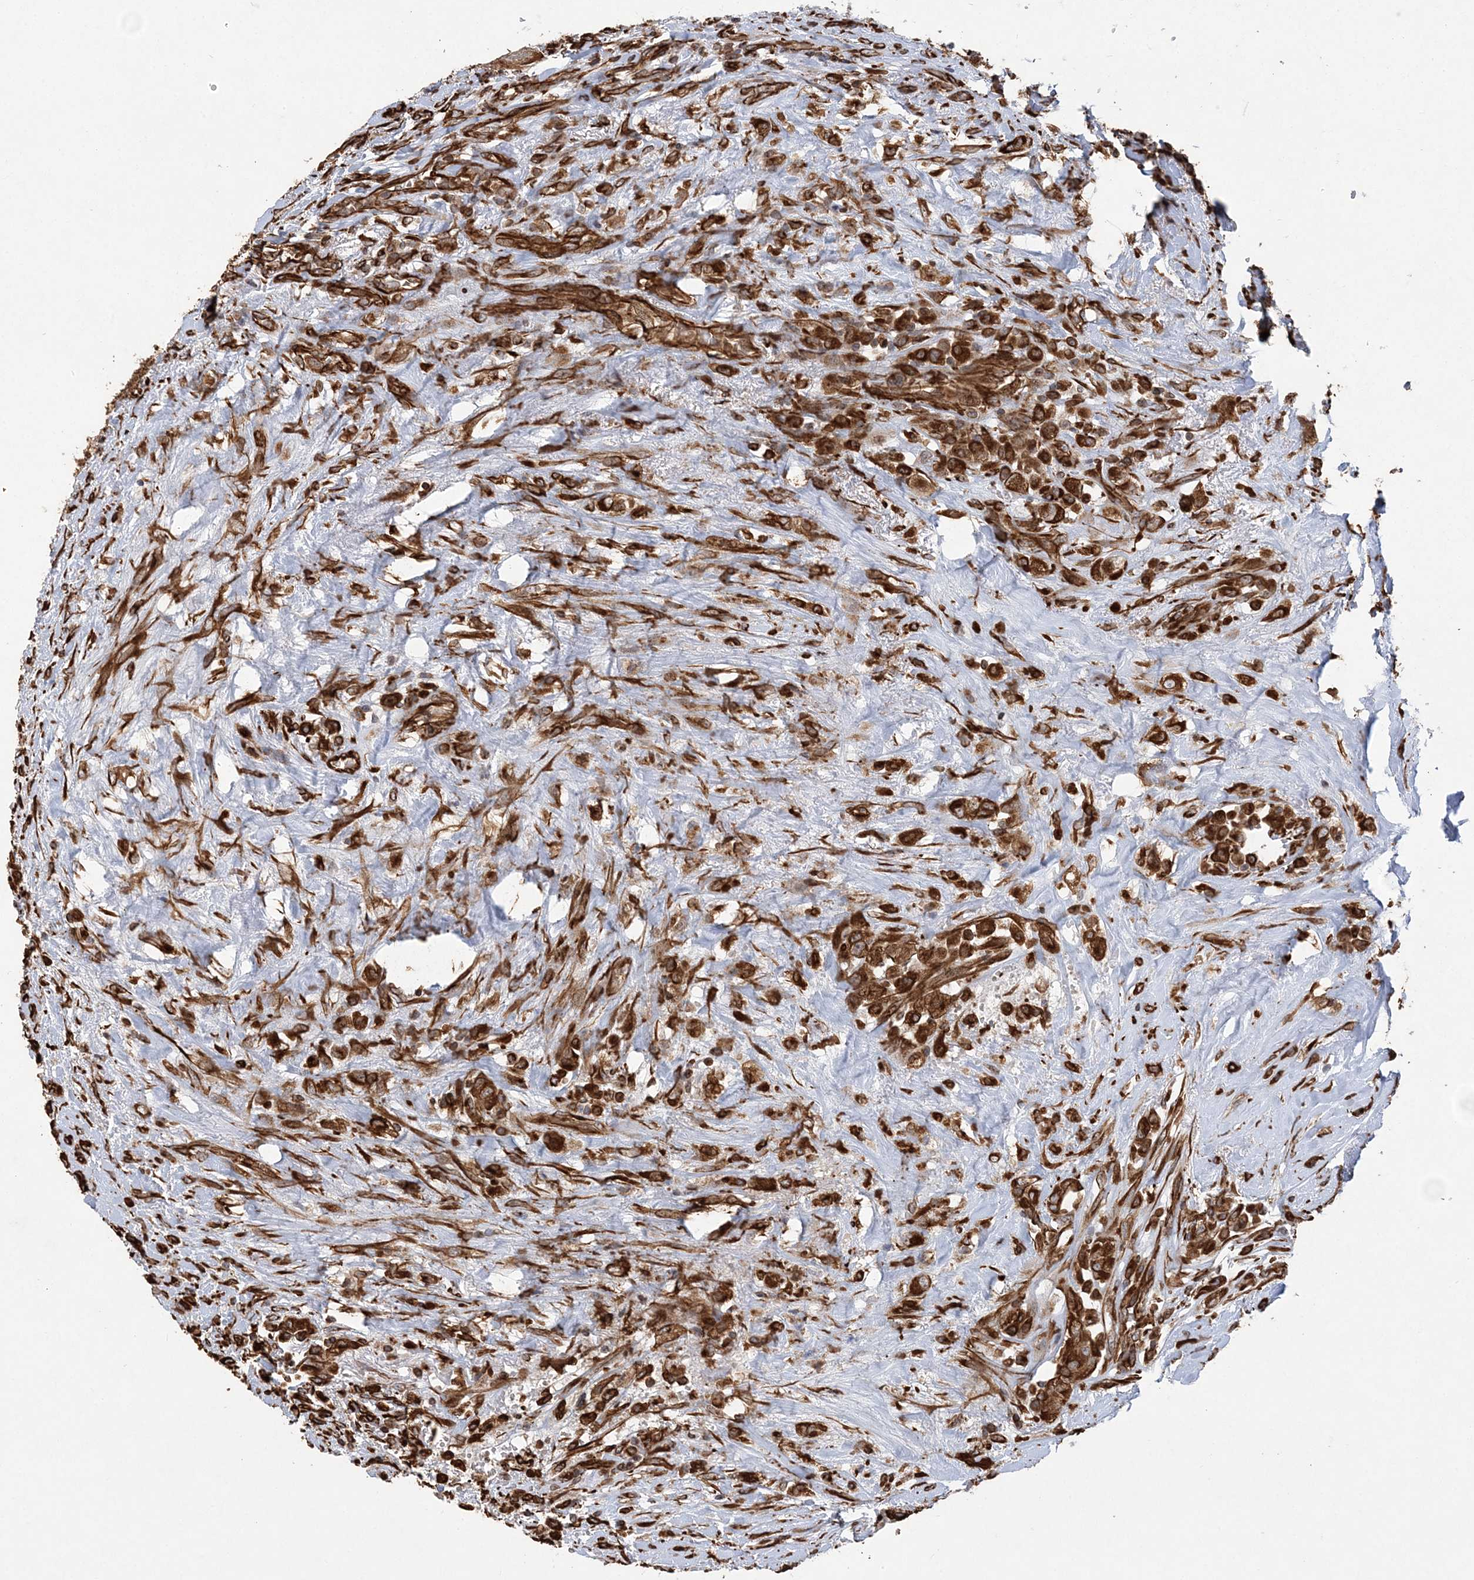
{"staining": {"intensity": "strong", "quantity": ">75%", "location": "cytoplasmic/membranous"}, "tissue": "thyroid cancer", "cell_type": "Tumor cells", "image_type": "cancer", "snomed": [{"axis": "morphology", "description": "Papillary adenocarcinoma, NOS"}, {"axis": "topography", "description": "Thyroid gland"}], "caption": "Tumor cells exhibit high levels of strong cytoplasmic/membranous expression in approximately >75% of cells in human thyroid cancer. (DAB (3,3'-diaminobenzidine) = brown stain, brightfield microscopy at high magnification).", "gene": "FAM114A2", "patient": {"sex": "female", "age": 59}}